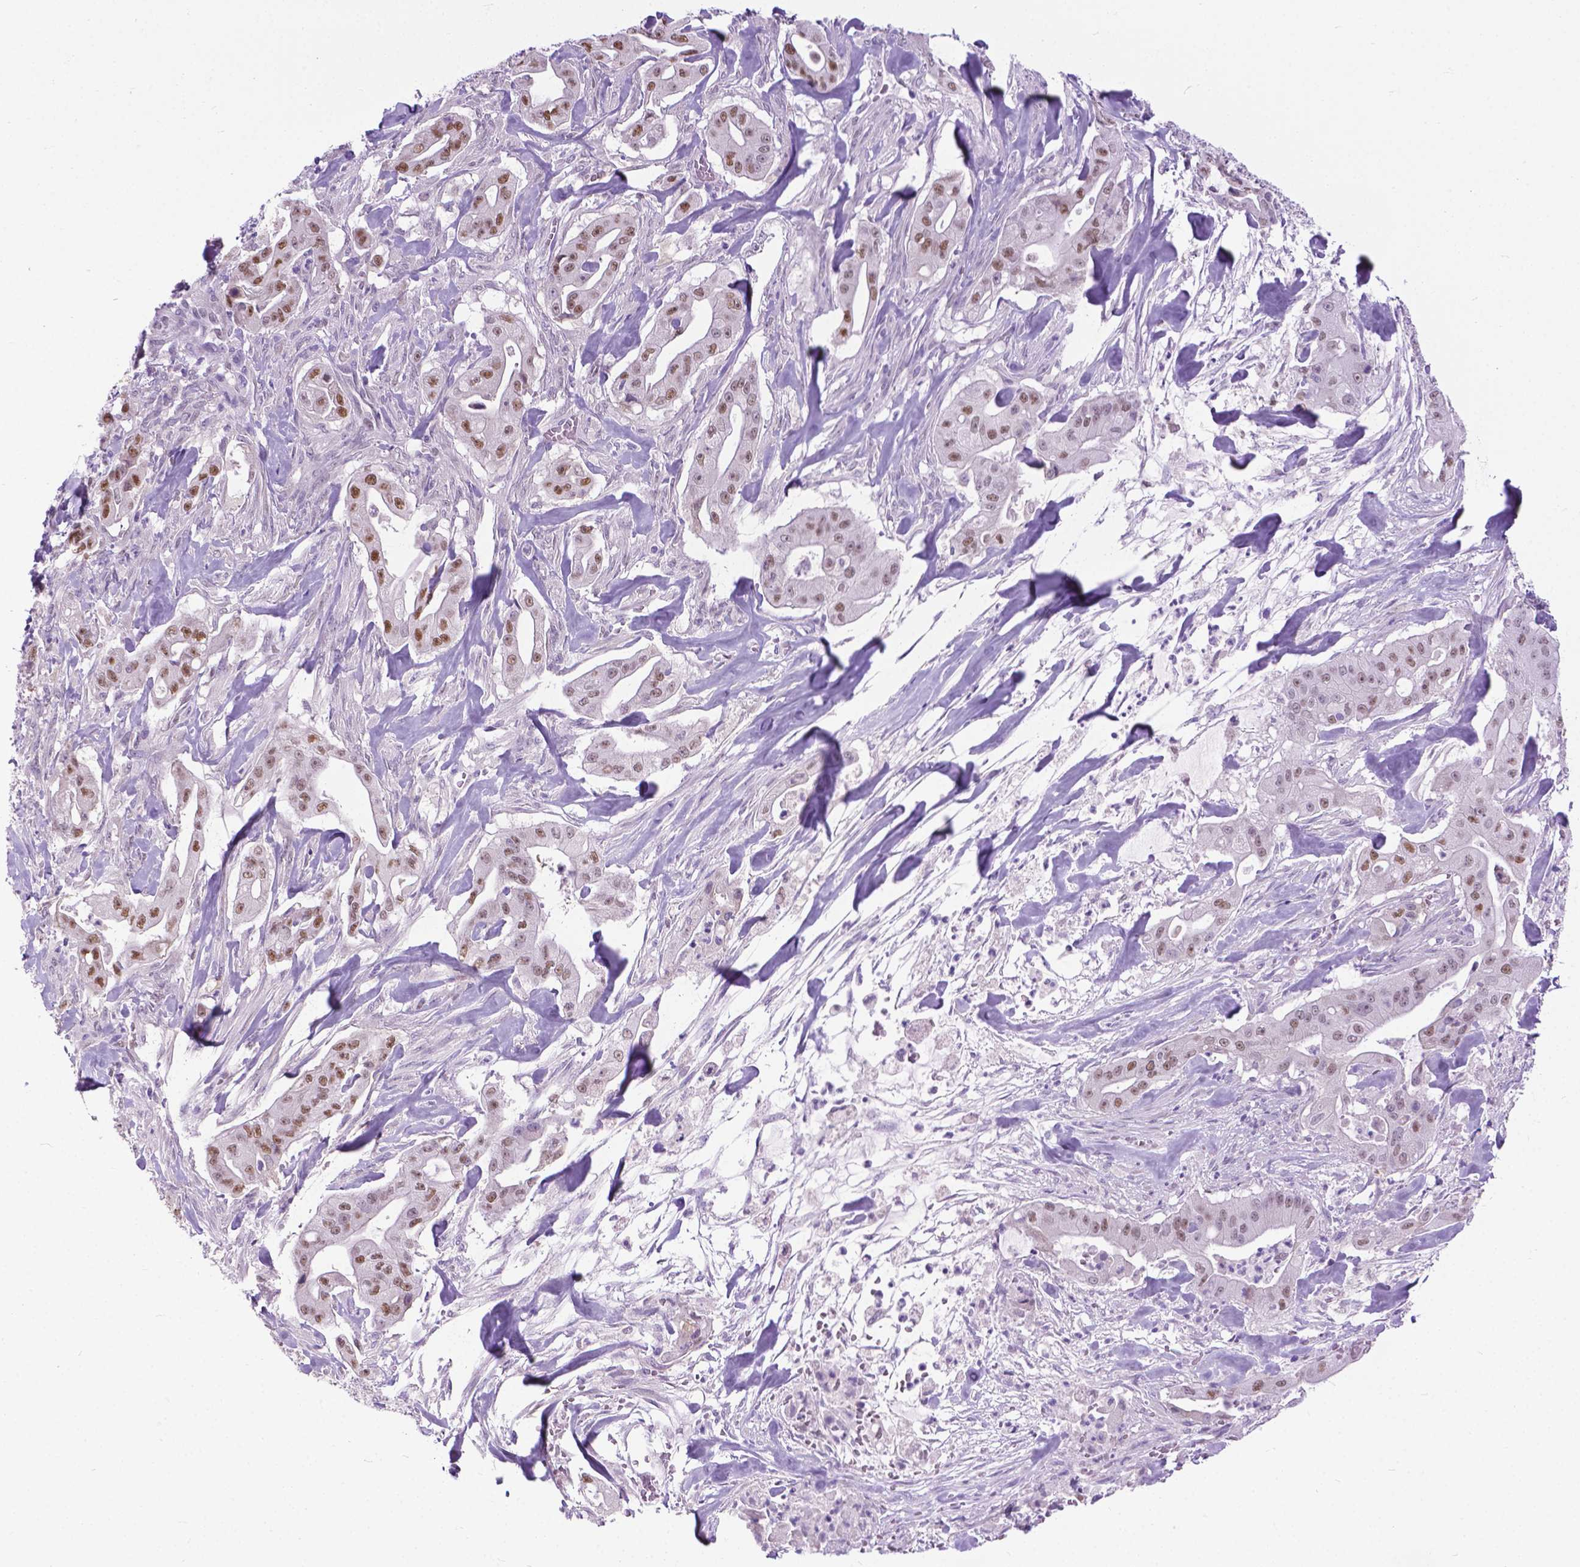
{"staining": {"intensity": "moderate", "quantity": ">75%", "location": "nuclear"}, "tissue": "pancreatic cancer", "cell_type": "Tumor cells", "image_type": "cancer", "snomed": [{"axis": "morphology", "description": "Normal tissue, NOS"}, {"axis": "morphology", "description": "Inflammation, NOS"}, {"axis": "morphology", "description": "Adenocarcinoma, NOS"}, {"axis": "topography", "description": "Pancreas"}], "caption": "This histopathology image demonstrates immunohistochemistry staining of adenocarcinoma (pancreatic), with medium moderate nuclear expression in approximately >75% of tumor cells.", "gene": "APCDD1L", "patient": {"sex": "male", "age": 57}}